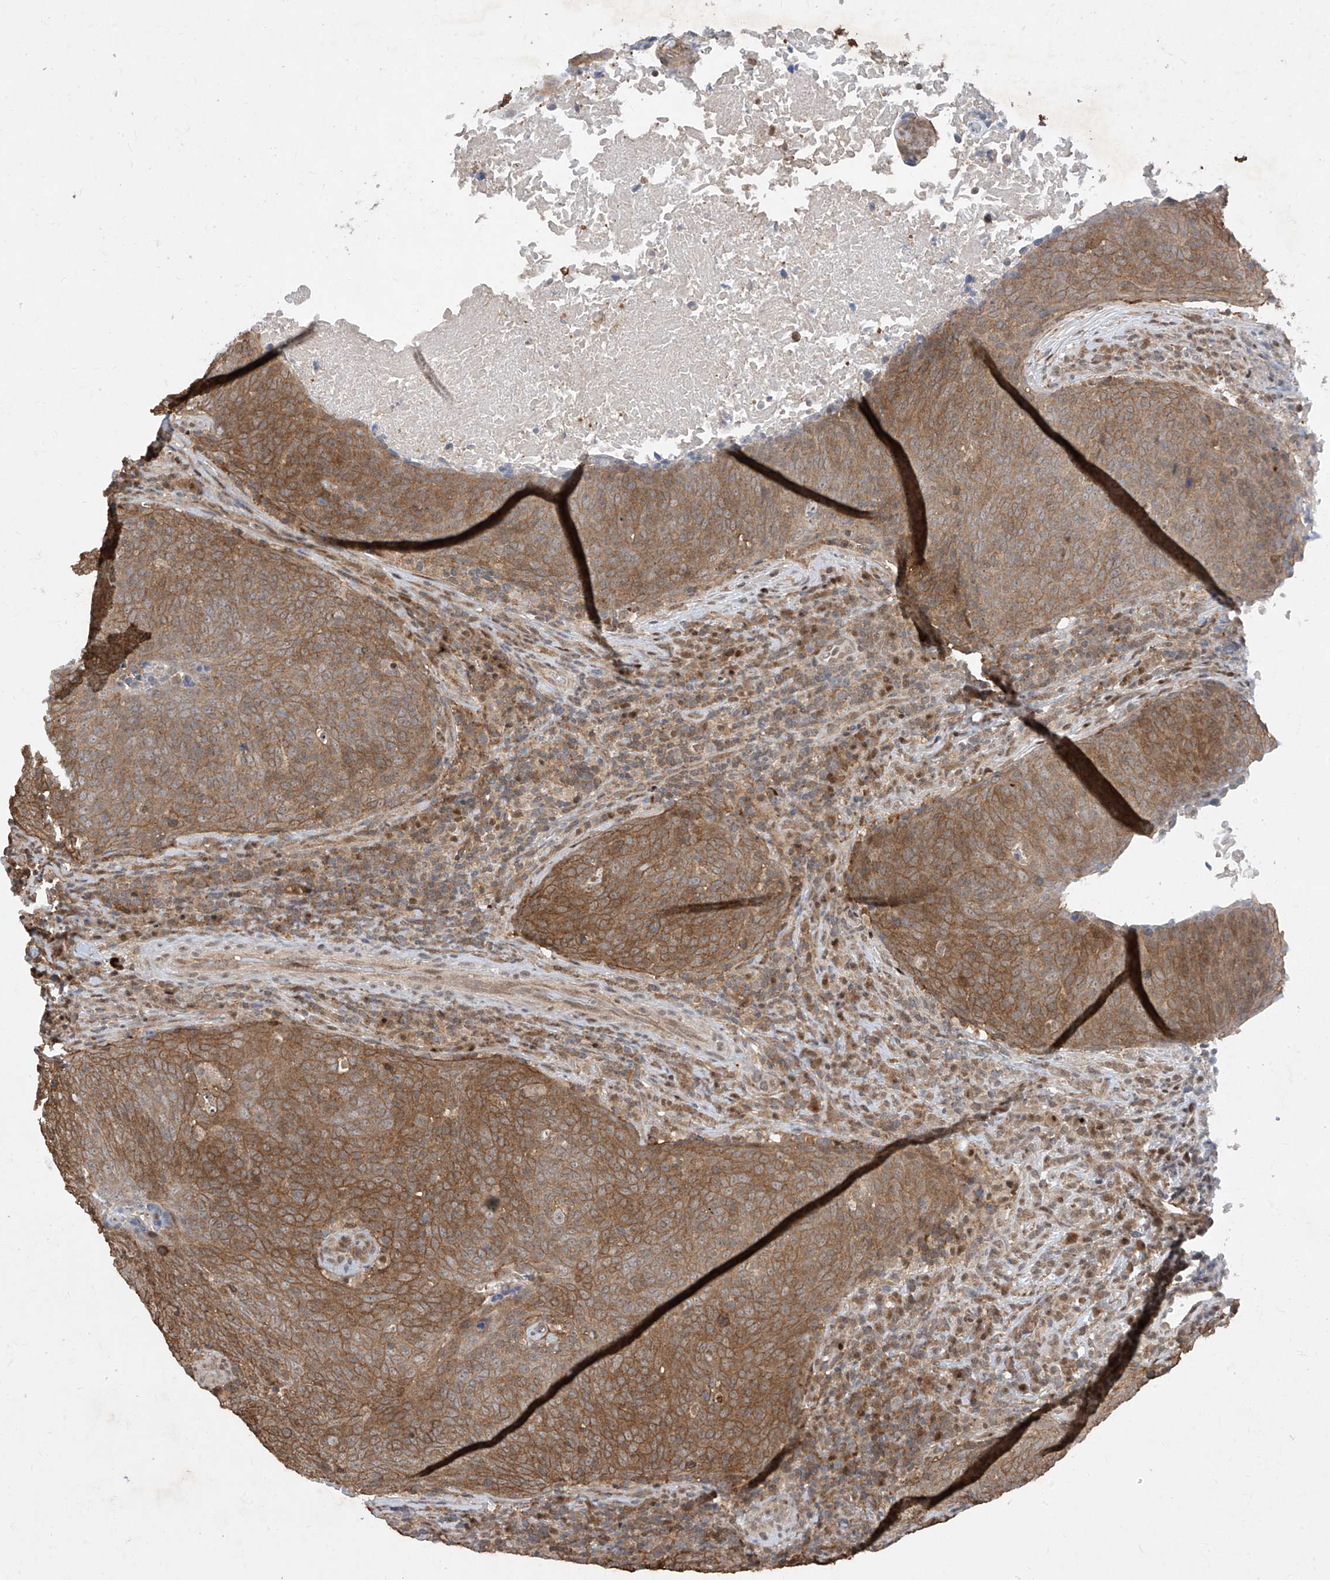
{"staining": {"intensity": "moderate", "quantity": ">75%", "location": "cytoplasmic/membranous"}, "tissue": "head and neck cancer", "cell_type": "Tumor cells", "image_type": "cancer", "snomed": [{"axis": "morphology", "description": "Squamous cell carcinoma, NOS"}, {"axis": "morphology", "description": "Squamous cell carcinoma, metastatic, NOS"}, {"axis": "topography", "description": "Lymph node"}, {"axis": "topography", "description": "Head-Neck"}], "caption": "This micrograph demonstrates immunohistochemistry staining of head and neck cancer (metastatic squamous cell carcinoma), with medium moderate cytoplasmic/membranous positivity in about >75% of tumor cells.", "gene": "ZNF358", "patient": {"sex": "male", "age": 62}}